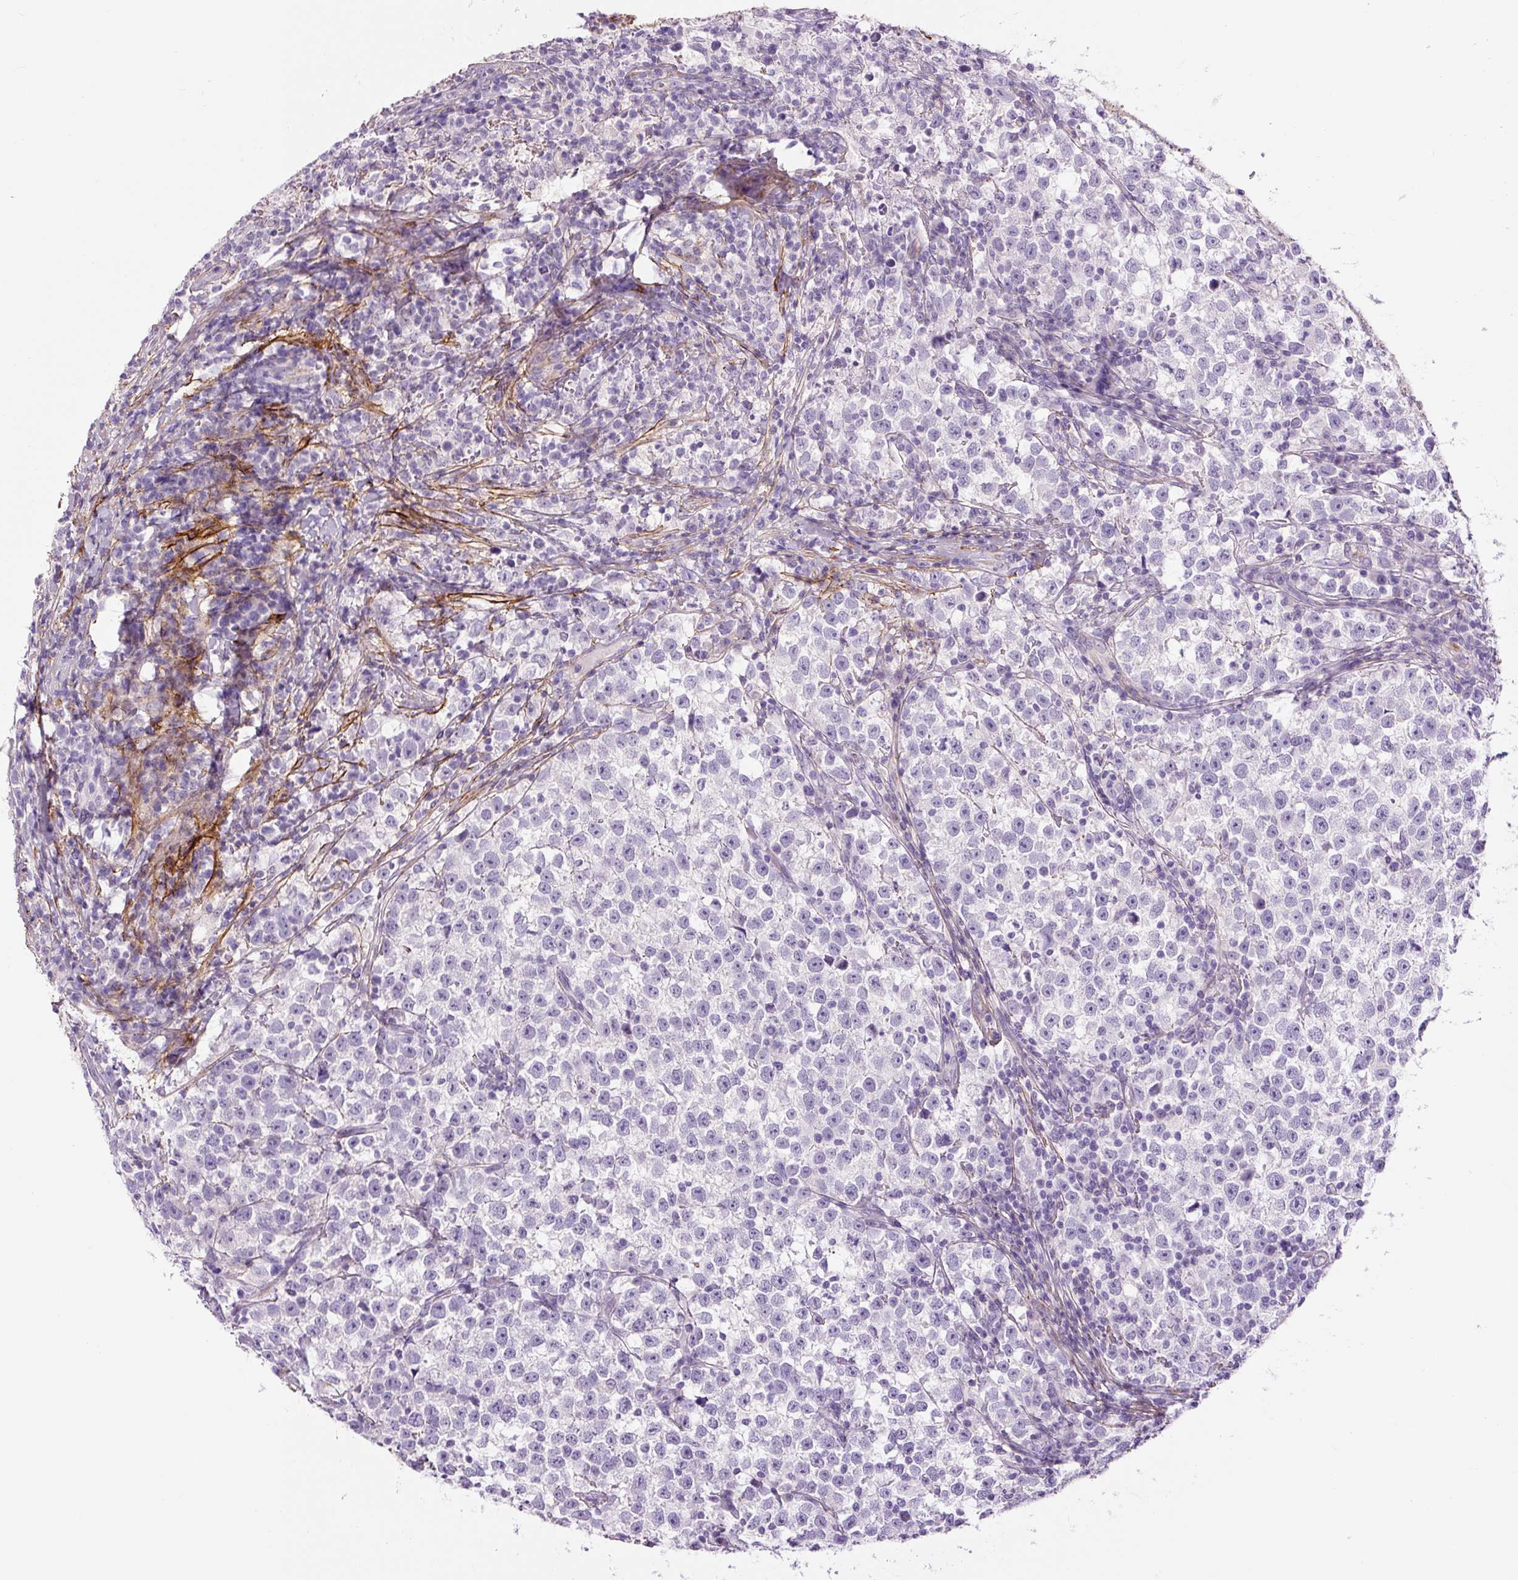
{"staining": {"intensity": "negative", "quantity": "none", "location": "none"}, "tissue": "testis cancer", "cell_type": "Tumor cells", "image_type": "cancer", "snomed": [{"axis": "morphology", "description": "Normal tissue, NOS"}, {"axis": "morphology", "description": "Seminoma, NOS"}, {"axis": "topography", "description": "Testis"}], "caption": "Seminoma (testis) stained for a protein using immunohistochemistry shows no positivity tumor cells.", "gene": "FBN1", "patient": {"sex": "male", "age": 43}}